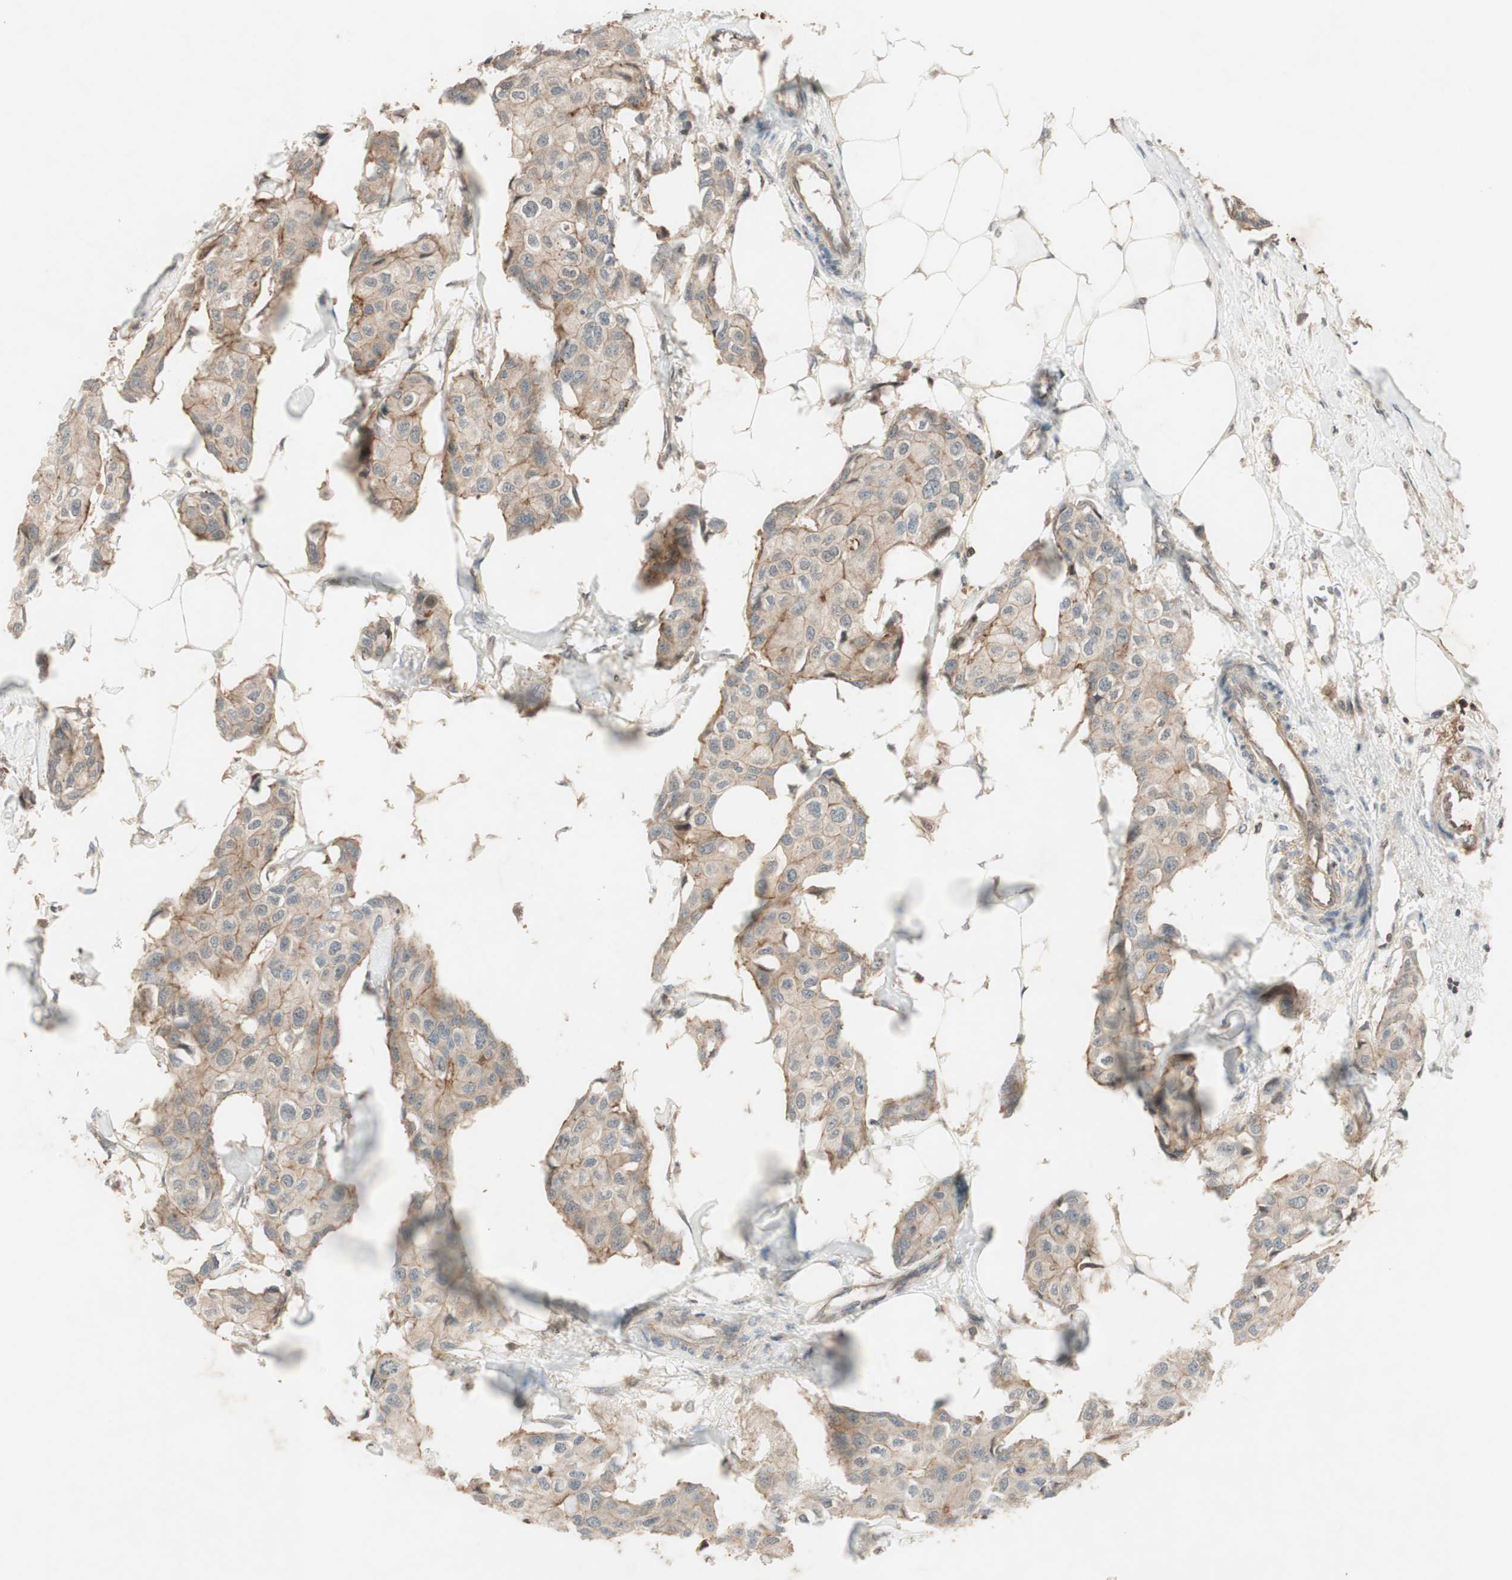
{"staining": {"intensity": "weak", "quantity": ">75%", "location": "cytoplasmic/membranous"}, "tissue": "breast cancer", "cell_type": "Tumor cells", "image_type": "cancer", "snomed": [{"axis": "morphology", "description": "Duct carcinoma"}, {"axis": "topography", "description": "Breast"}], "caption": "This image shows immunohistochemistry staining of intraductal carcinoma (breast), with low weak cytoplasmic/membranous positivity in approximately >75% of tumor cells.", "gene": "EPHA8", "patient": {"sex": "female", "age": 80}}